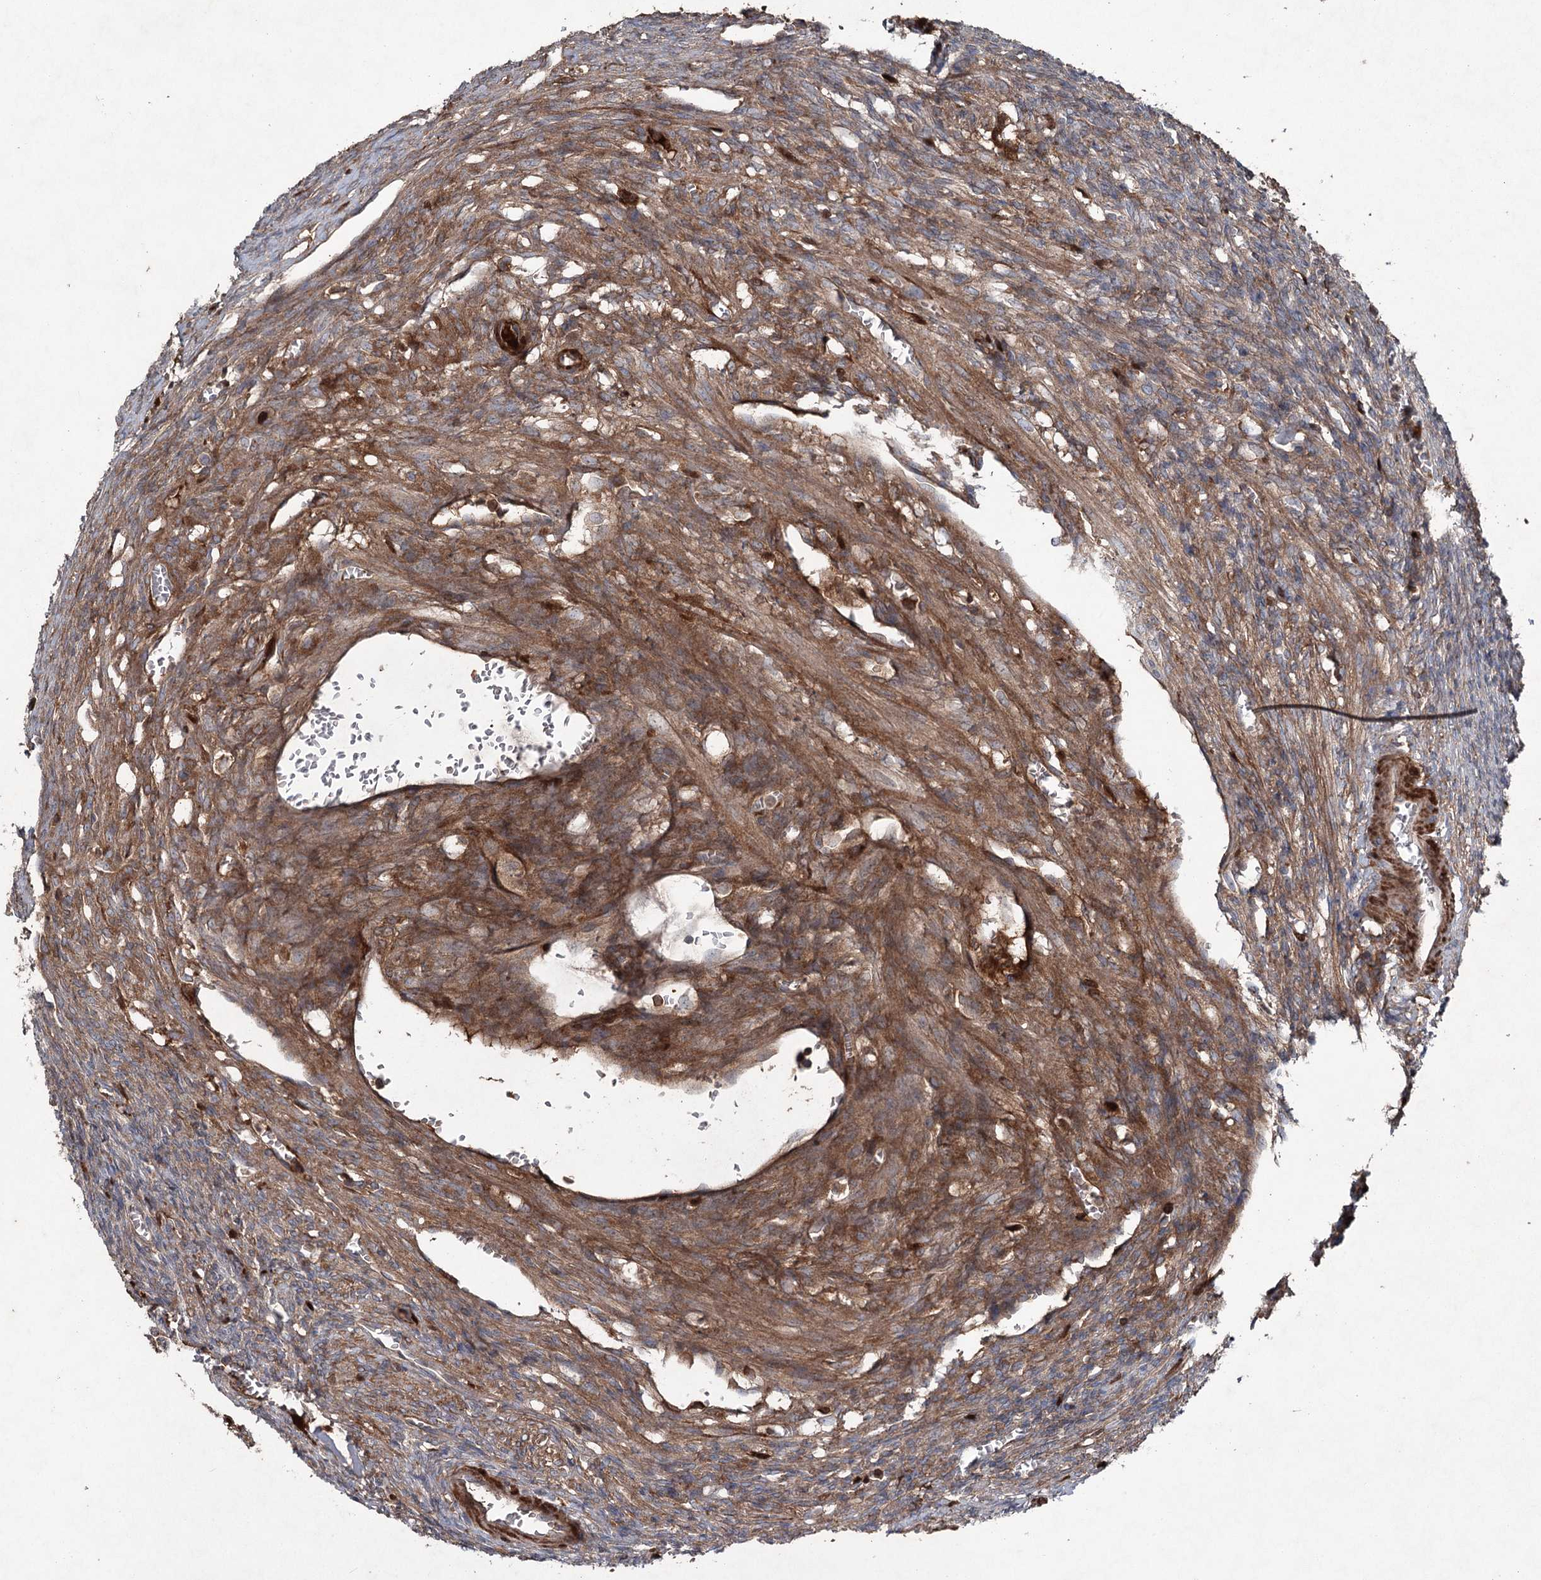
{"staining": {"intensity": "moderate", "quantity": ">75%", "location": "cytoplasmic/membranous"}, "tissue": "ovary", "cell_type": "Ovarian stroma cells", "image_type": "normal", "snomed": [{"axis": "morphology", "description": "Normal tissue, NOS"}, {"axis": "topography", "description": "Ovary"}], "caption": "The histopathology image demonstrates immunohistochemical staining of unremarkable ovary. There is moderate cytoplasmic/membranous staining is appreciated in approximately >75% of ovarian stroma cells. (DAB (3,3'-diaminobenzidine) = brown stain, brightfield microscopy at high magnification).", "gene": "PGLYRP2", "patient": {"sex": "female", "age": 27}}